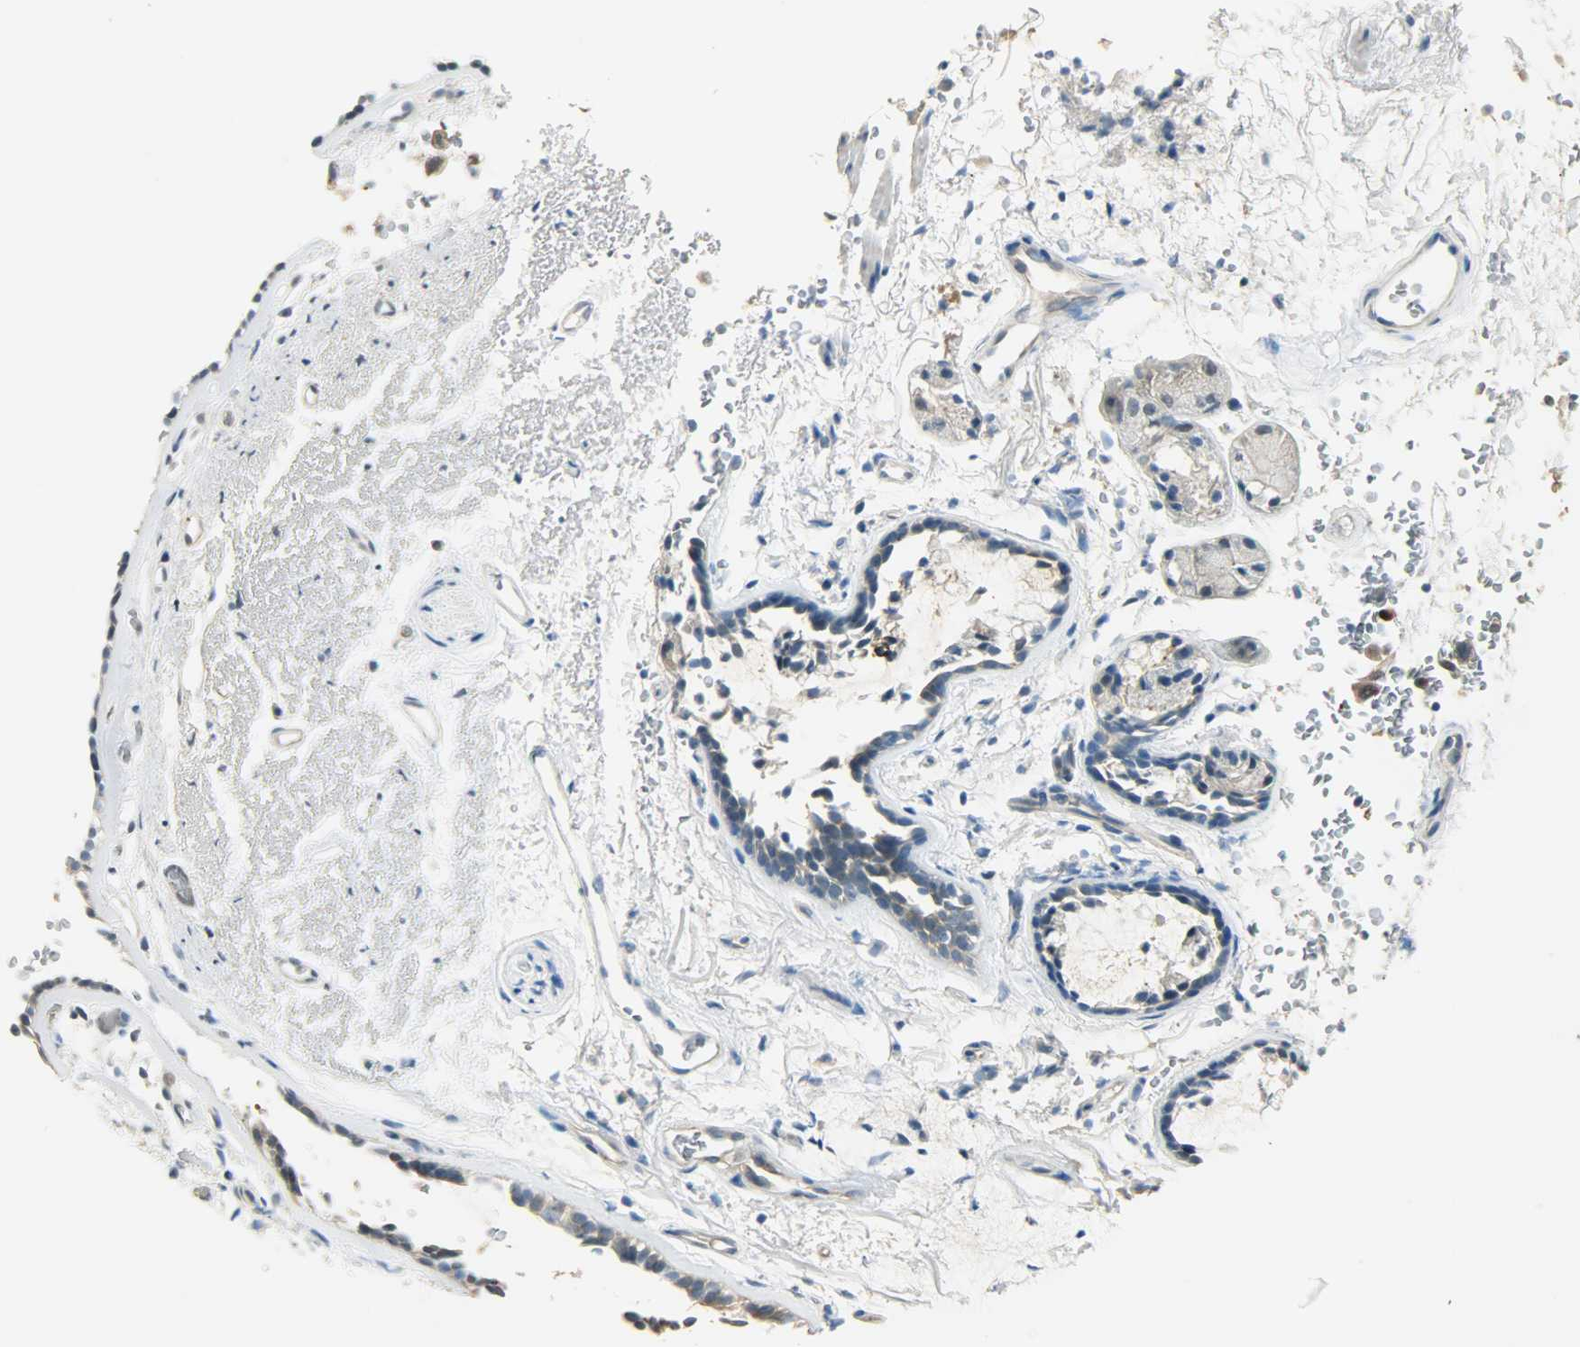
{"staining": {"intensity": "moderate", "quantity": ">75%", "location": "cytoplasmic/membranous"}, "tissue": "bronchus", "cell_type": "Respiratory epithelial cells", "image_type": "normal", "snomed": [{"axis": "morphology", "description": "Normal tissue, NOS"}, {"axis": "morphology", "description": "Adenocarcinoma, NOS"}, {"axis": "topography", "description": "Bronchus"}, {"axis": "topography", "description": "Lung"}], "caption": "High-magnification brightfield microscopy of unremarkable bronchus stained with DAB (3,3'-diaminobenzidine) (brown) and counterstained with hematoxylin (blue). respiratory epithelial cells exhibit moderate cytoplasmic/membranous positivity is appreciated in about>75% of cells. (Stains: DAB (3,3'-diaminobenzidine) in brown, nuclei in blue, Microscopy: brightfield microscopy at high magnification).", "gene": "PRMT5", "patient": {"sex": "male", "age": 71}}